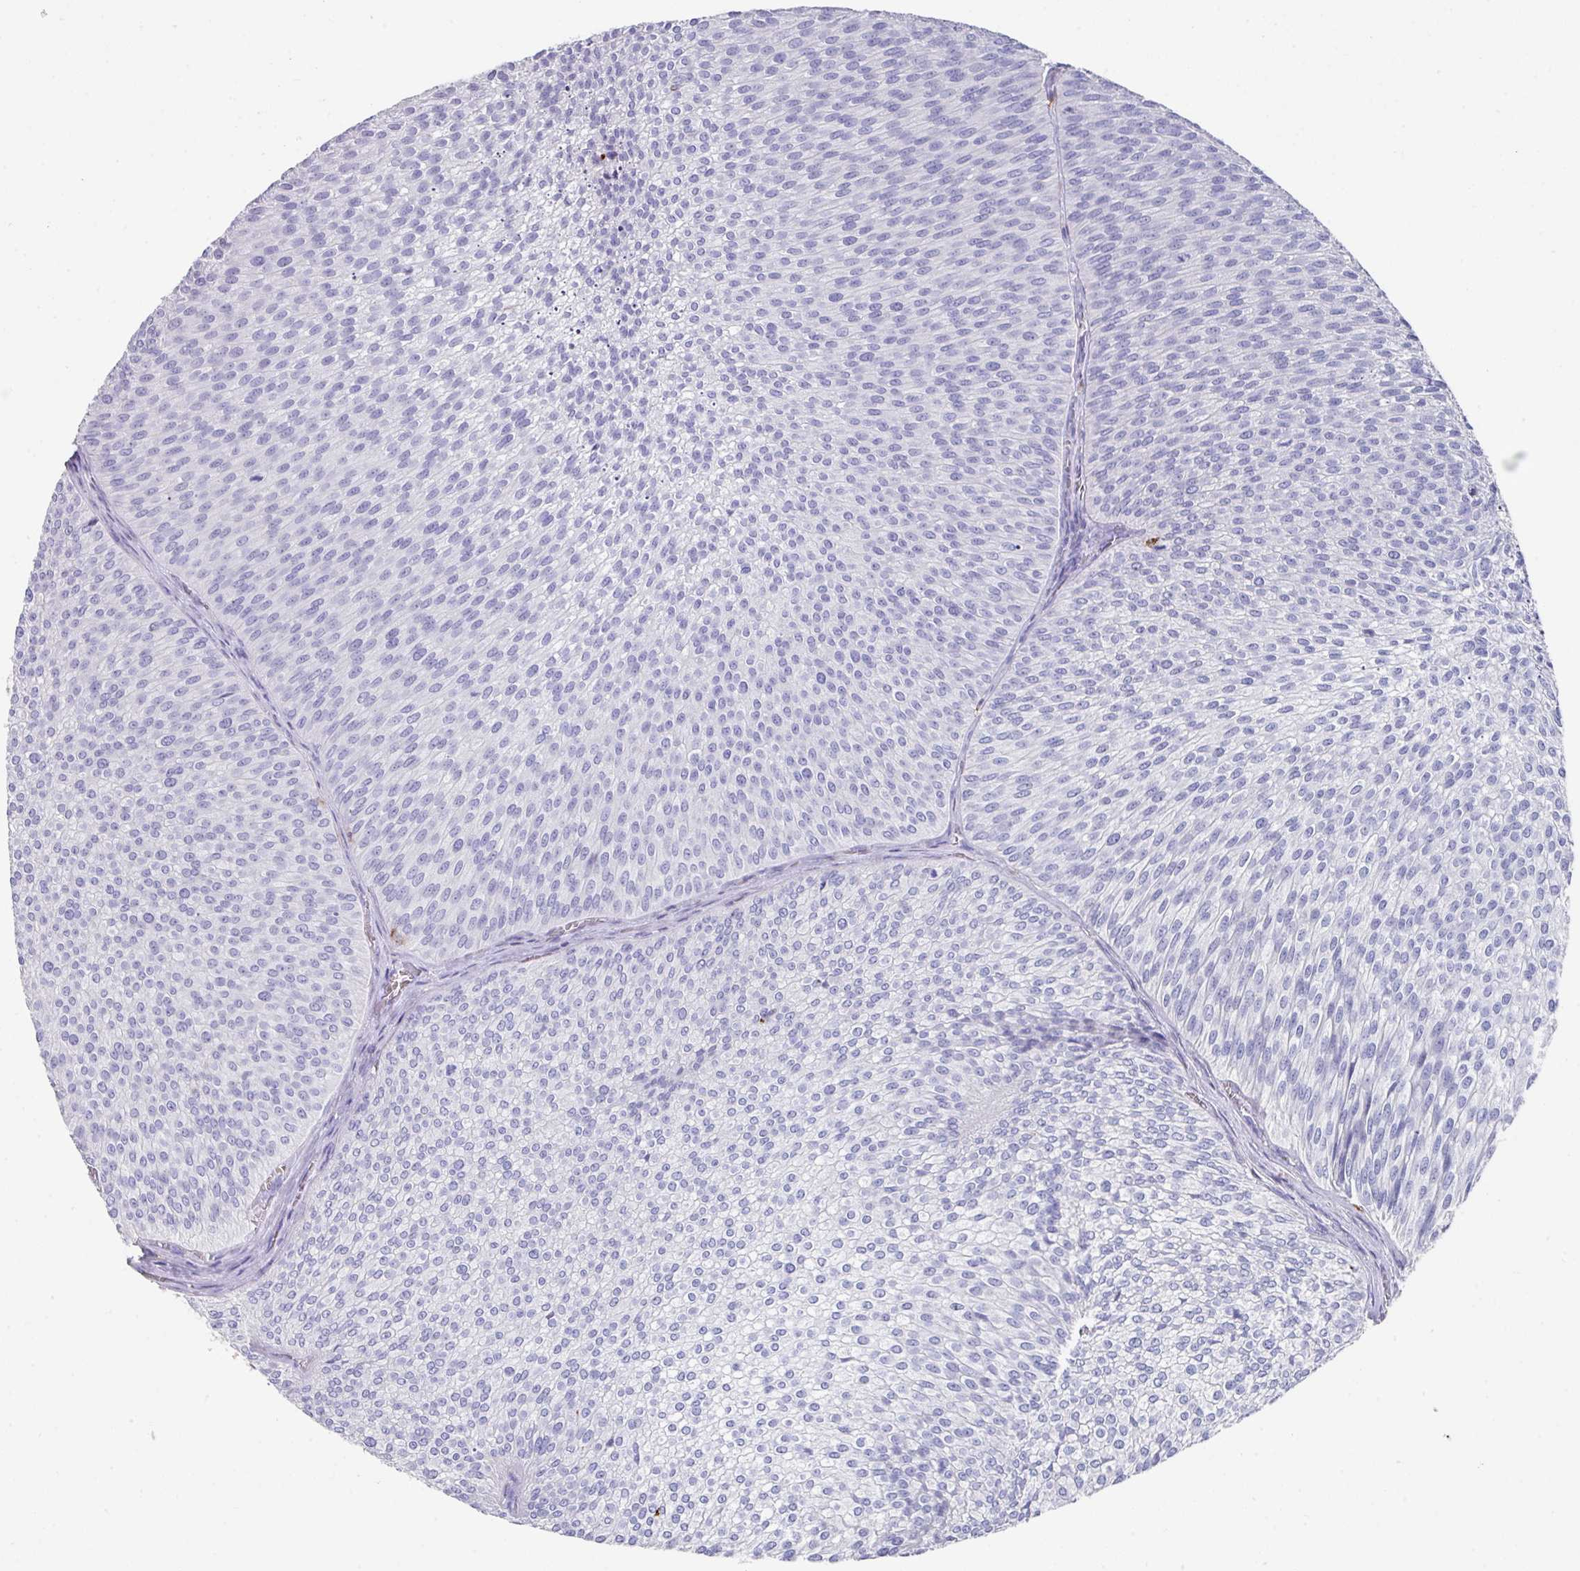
{"staining": {"intensity": "negative", "quantity": "none", "location": "none"}, "tissue": "urothelial cancer", "cell_type": "Tumor cells", "image_type": "cancer", "snomed": [{"axis": "morphology", "description": "Urothelial carcinoma, Low grade"}, {"axis": "topography", "description": "Urinary bladder"}], "caption": "The micrograph shows no significant expression in tumor cells of urothelial cancer.", "gene": "CPVL", "patient": {"sex": "male", "age": 91}}